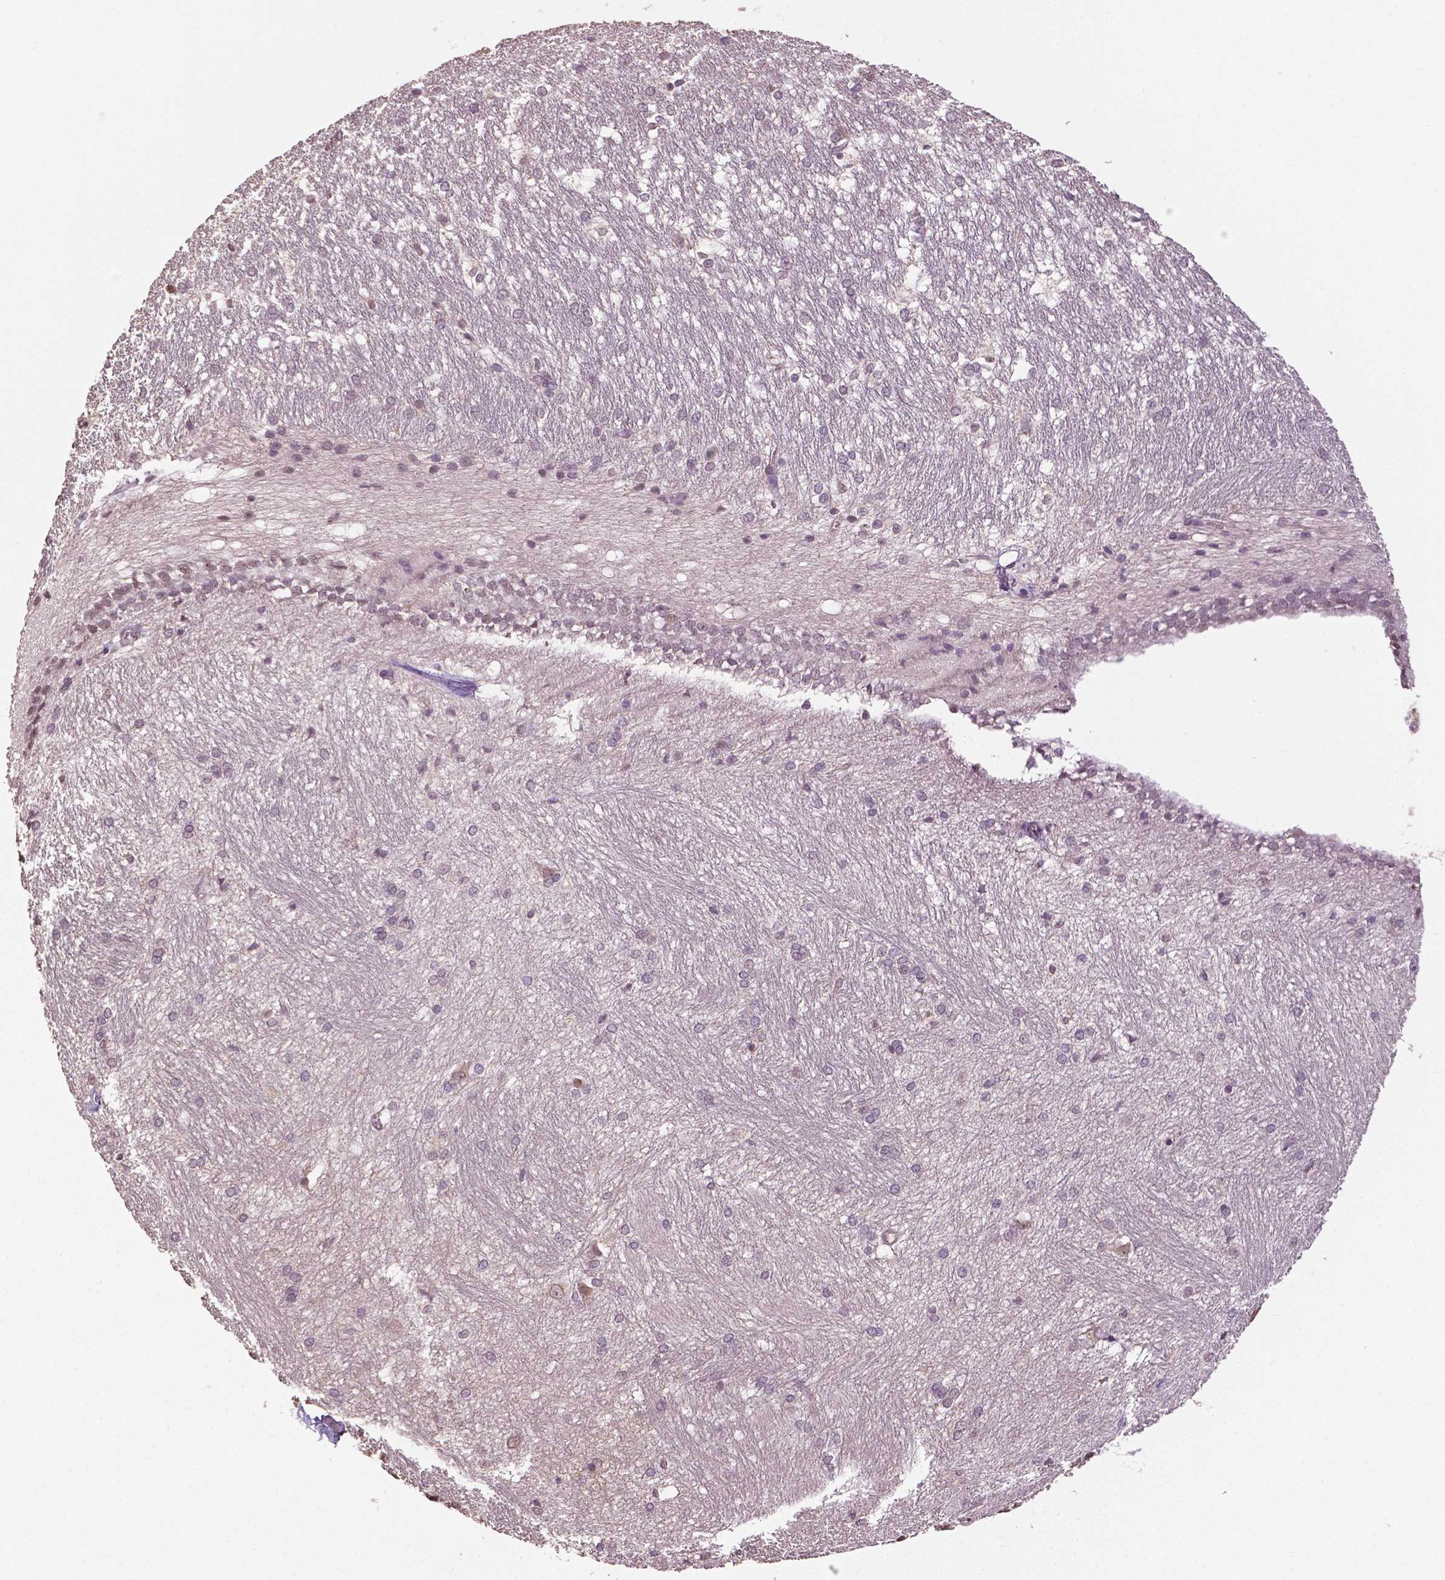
{"staining": {"intensity": "weak", "quantity": "<25%", "location": "nuclear"}, "tissue": "hippocampus", "cell_type": "Glial cells", "image_type": "normal", "snomed": [{"axis": "morphology", "description": "Normal tissue, NOS"}, {"axis": "topography", "description": "Cerebral cortex"}, {"axis": "topography", "description": "Hippocampus"}], "caption": "DAB (3,3'-diaminobenzidine) immunohistochemical staining of normal hippocampus exhibits no significant expression in glial cells. (DAB IHC with hematoxylin counter stain).", "gene": "DLX5", "patient": {"sex": "female", "age": 19}}